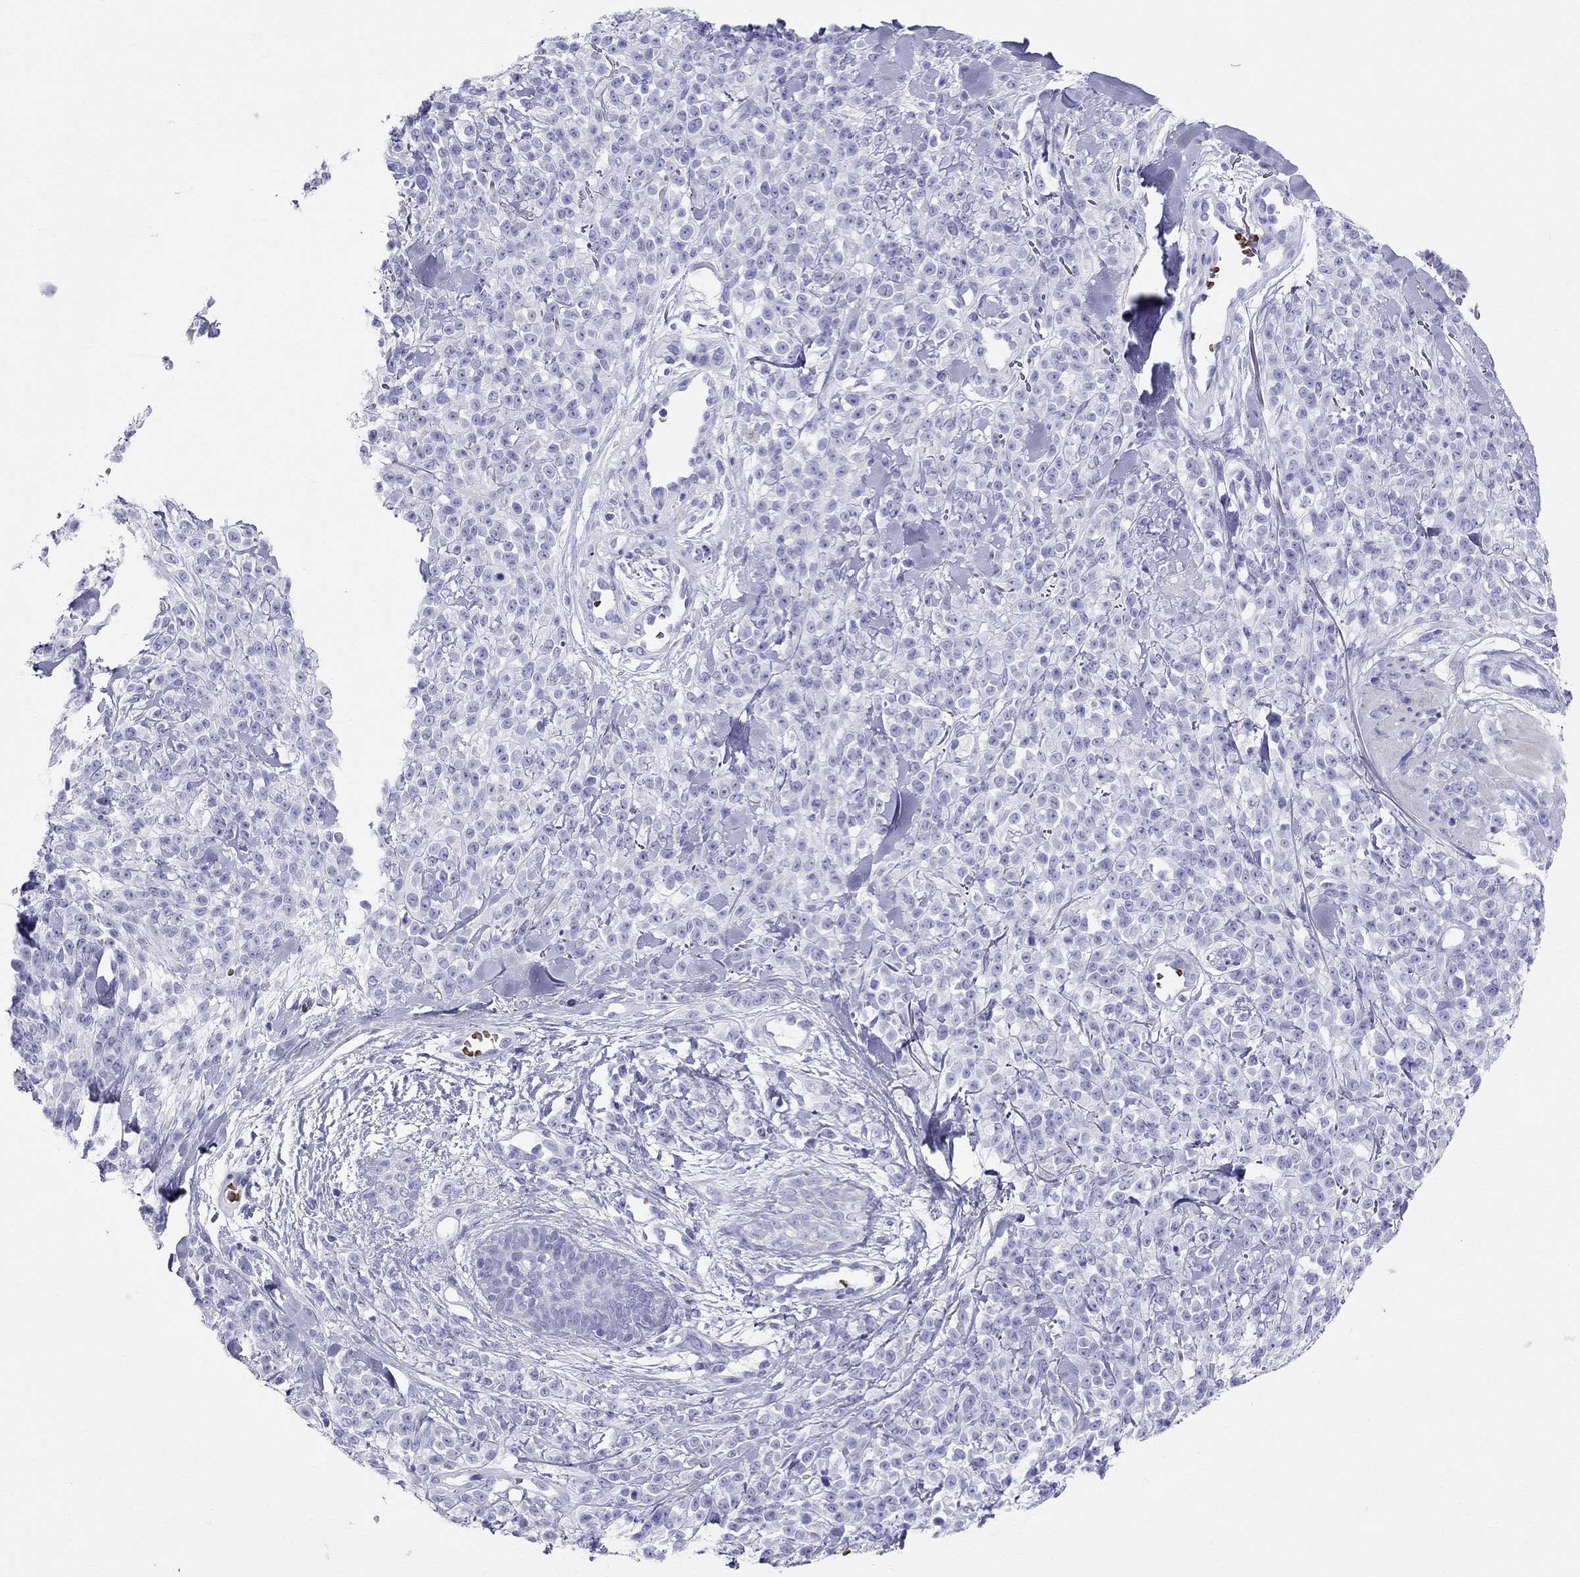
{"staining": {"intensity": "negative", "quantity": "none", "location": "none"}, "tissue": "melanoma", "cell_type": "Tumor cells", "image_type": "cancer", "snomed": [{"axis": "morphology", "description": "Malignant melanoma, NOS"}, {"axis": "topography", "description": "Skin"}, {"axis": "topography", "description": "Skin of trunk"}], "caption": "Tumor cells show no significant protein expression in malignant melanoma.", "gene": "DNAAF6", "patient": {"sex": "male", "age": 74}}